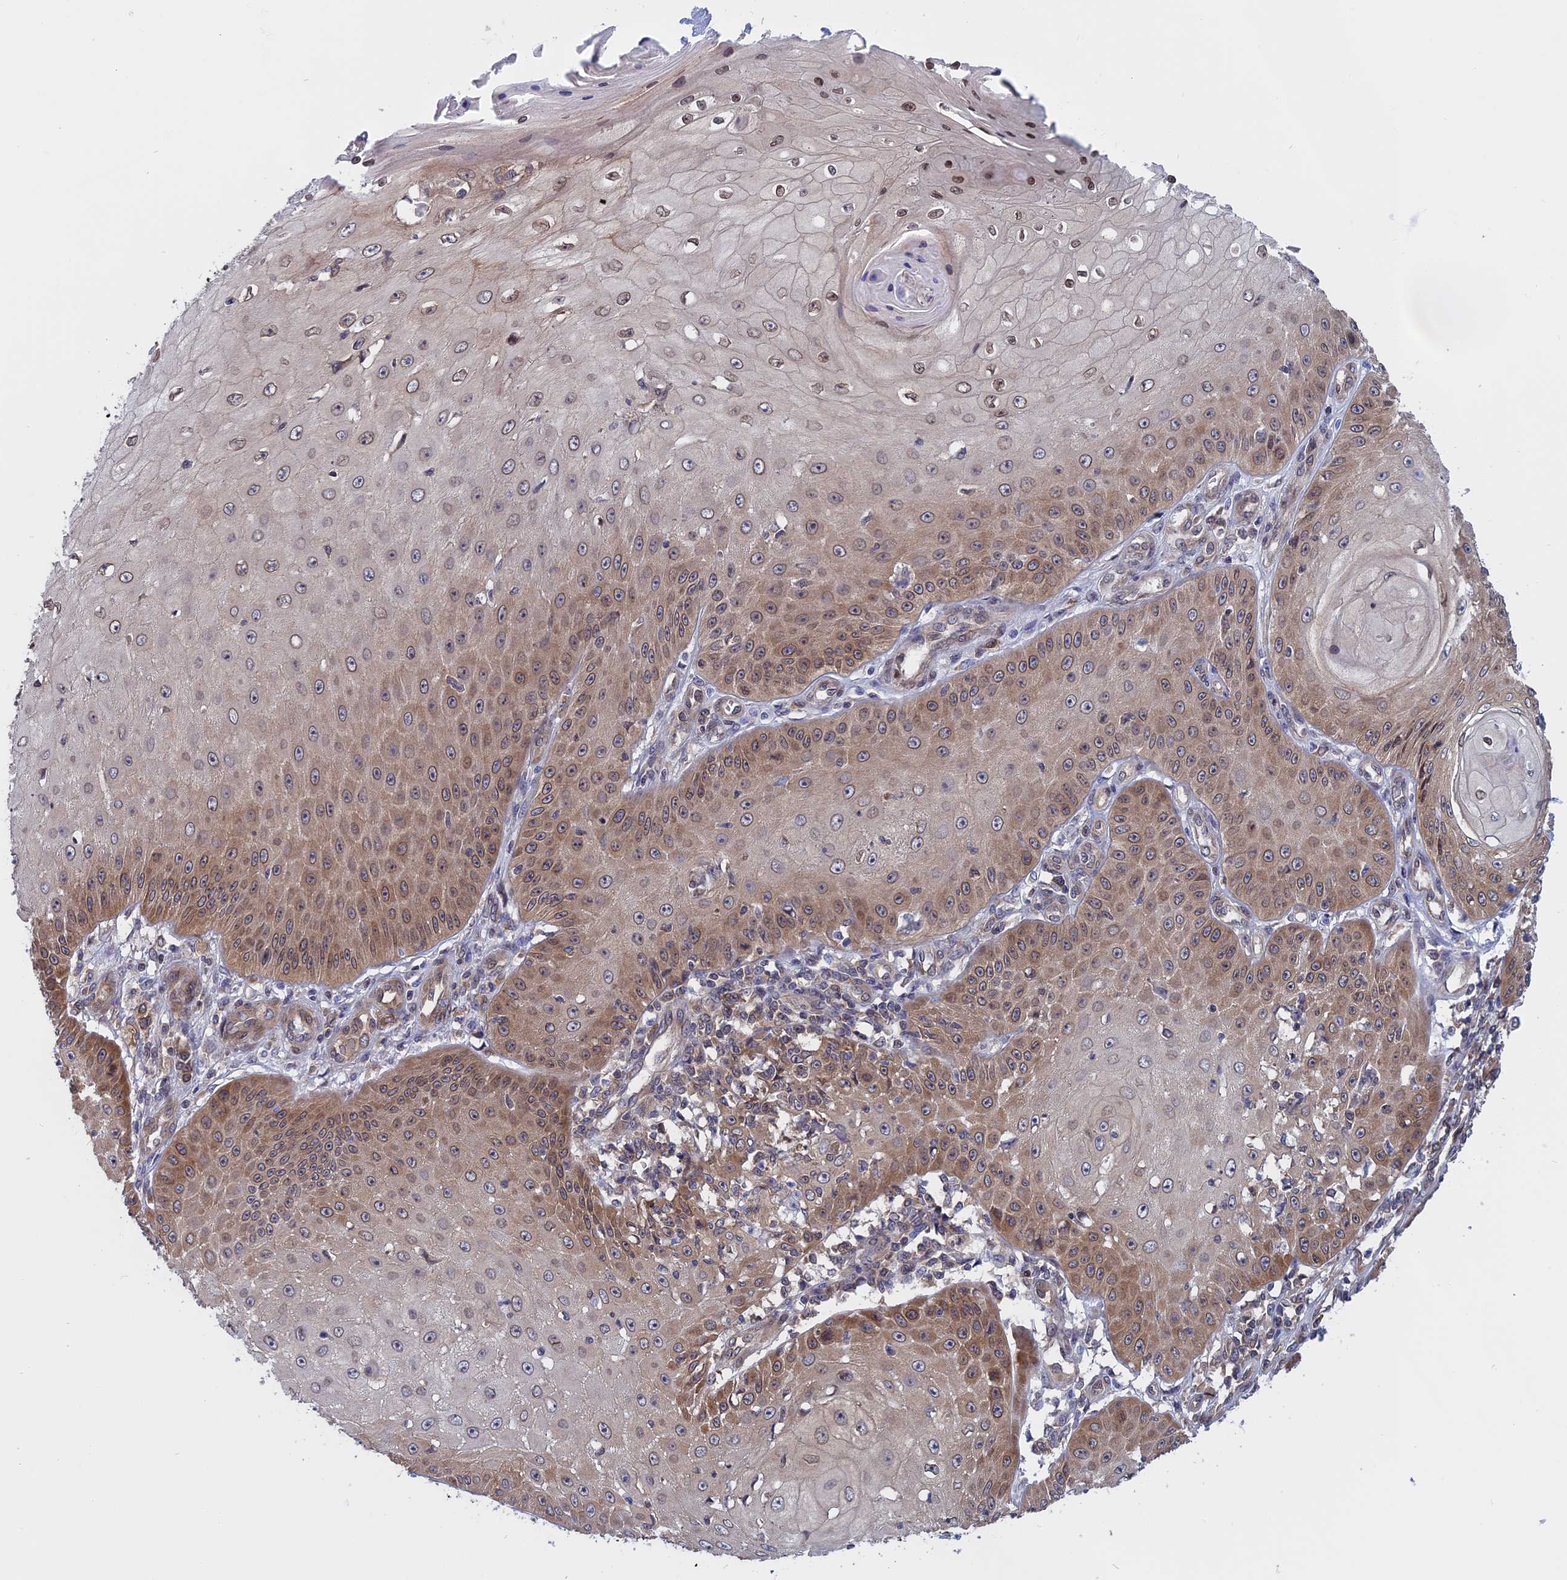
{"staining": {"intensity": "moderate", "quantity": "25%-75%", "location": "cytoplasmic/membranous"}, "tissue": "skin cancer", "cell_type": "Tumor cells", "image_type": "cancer", "snomed": [{"axis": "morphology", "description": "Squamous cell carcinoma, NOS"}, {"axis": "topography", "description": "Skin"}], "caption": "A medium amount of moderate cytoplasmic/membranous expression is appreciated in approximately 25%-75% of tumor cells in squamous cell carcinoma (skin) tissue. Nuclei are stained in blue.", "gene": "NAA10", "patient": {"sex": "male", "age": 70}}